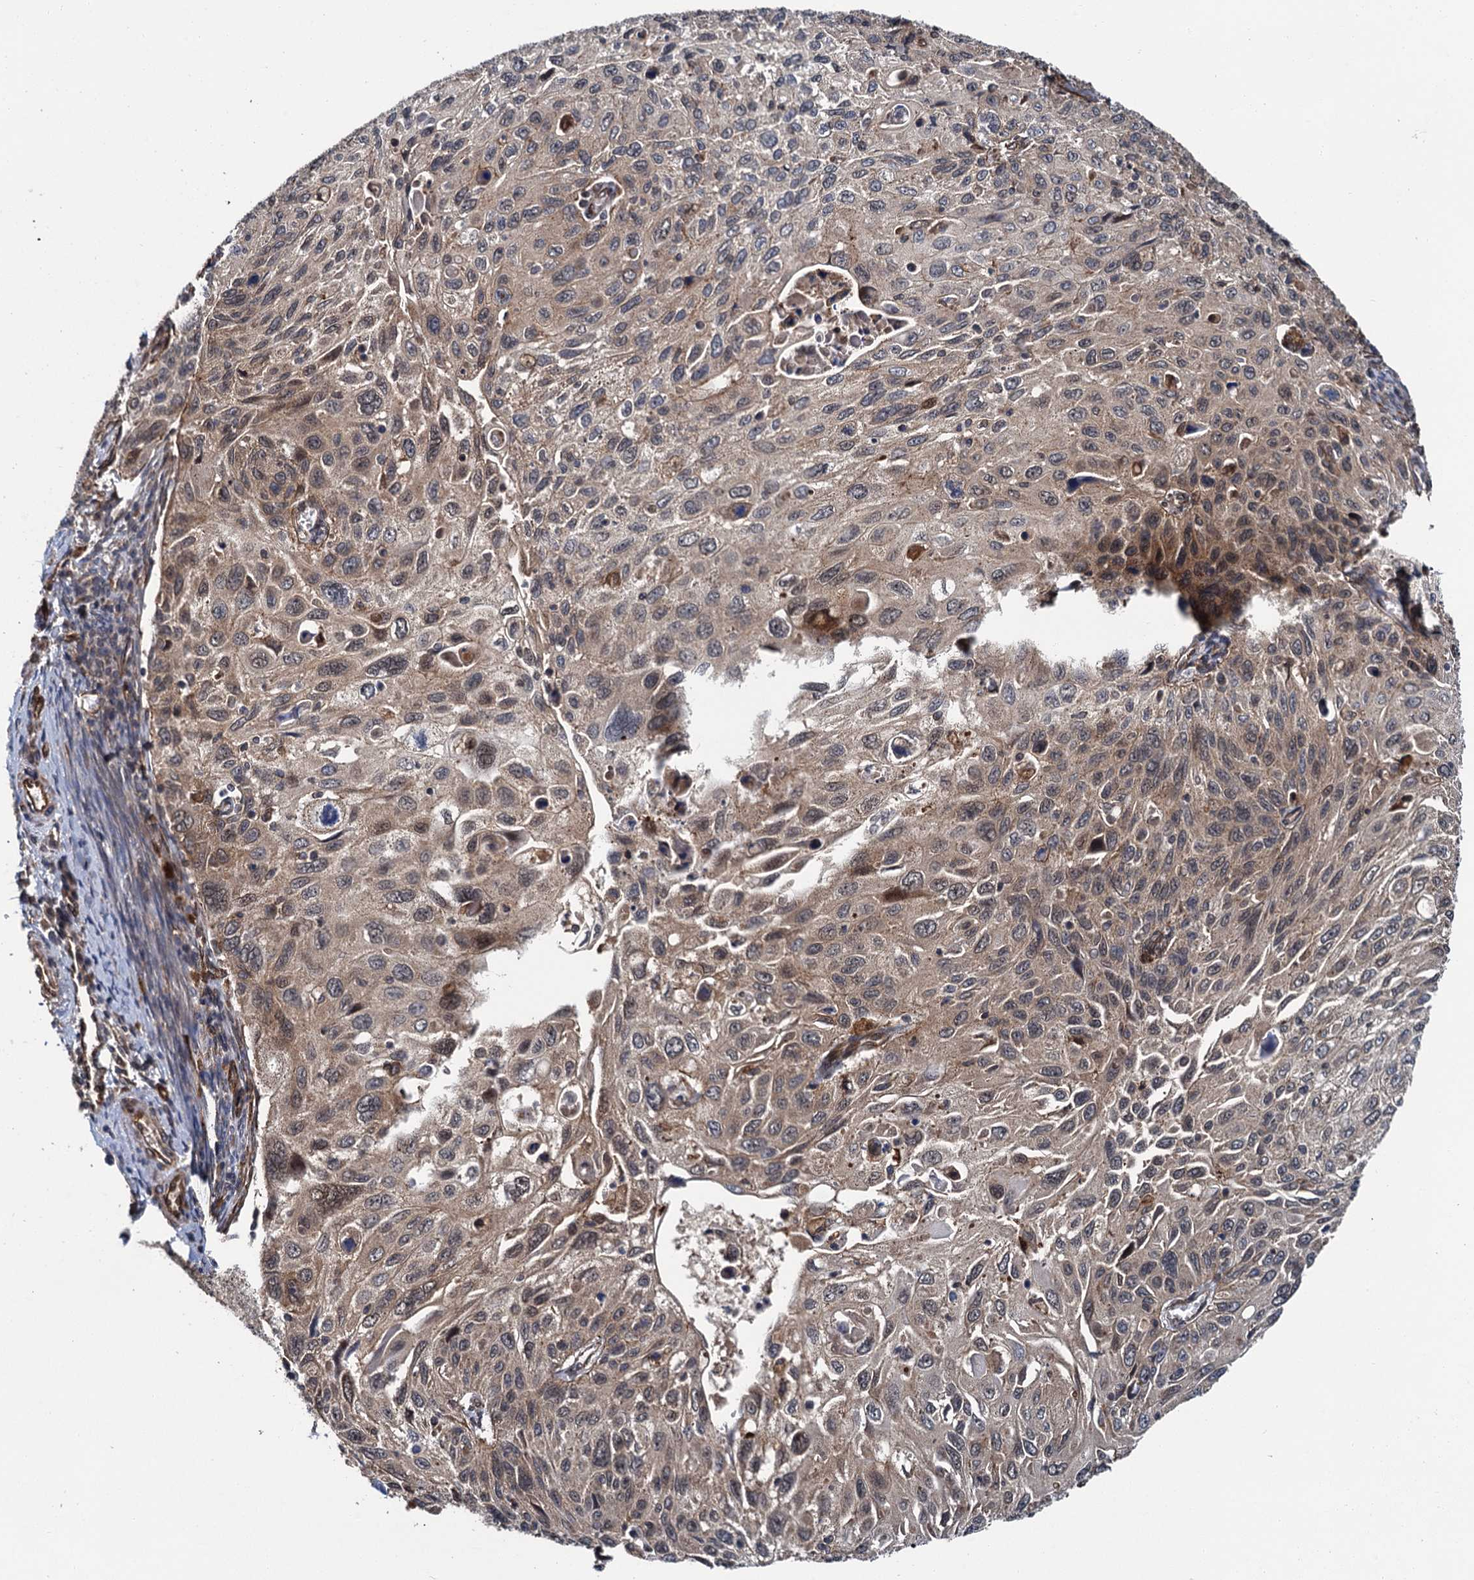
{"staining": {"intensity": "weak", "quantity": ">75%", "location": "cytoplasmic/membranous"}, "tissue": "cervical cancer", "cell_type": "Tumor cells", "image_type": "cancer", "snomed": [{"axis": "morphology", "description": "Squamous cell carcinoma, NOS"}, {"axis": "topography", "description": "Cervix"}], "caption": "A micrograph of human cervical cancer stained for a protein exhibits weak cytoplasmic/membranous brown staining in tumor cells.", "gene": "ZFYVE19", "patient": {"sex": "female", "age": 70}}